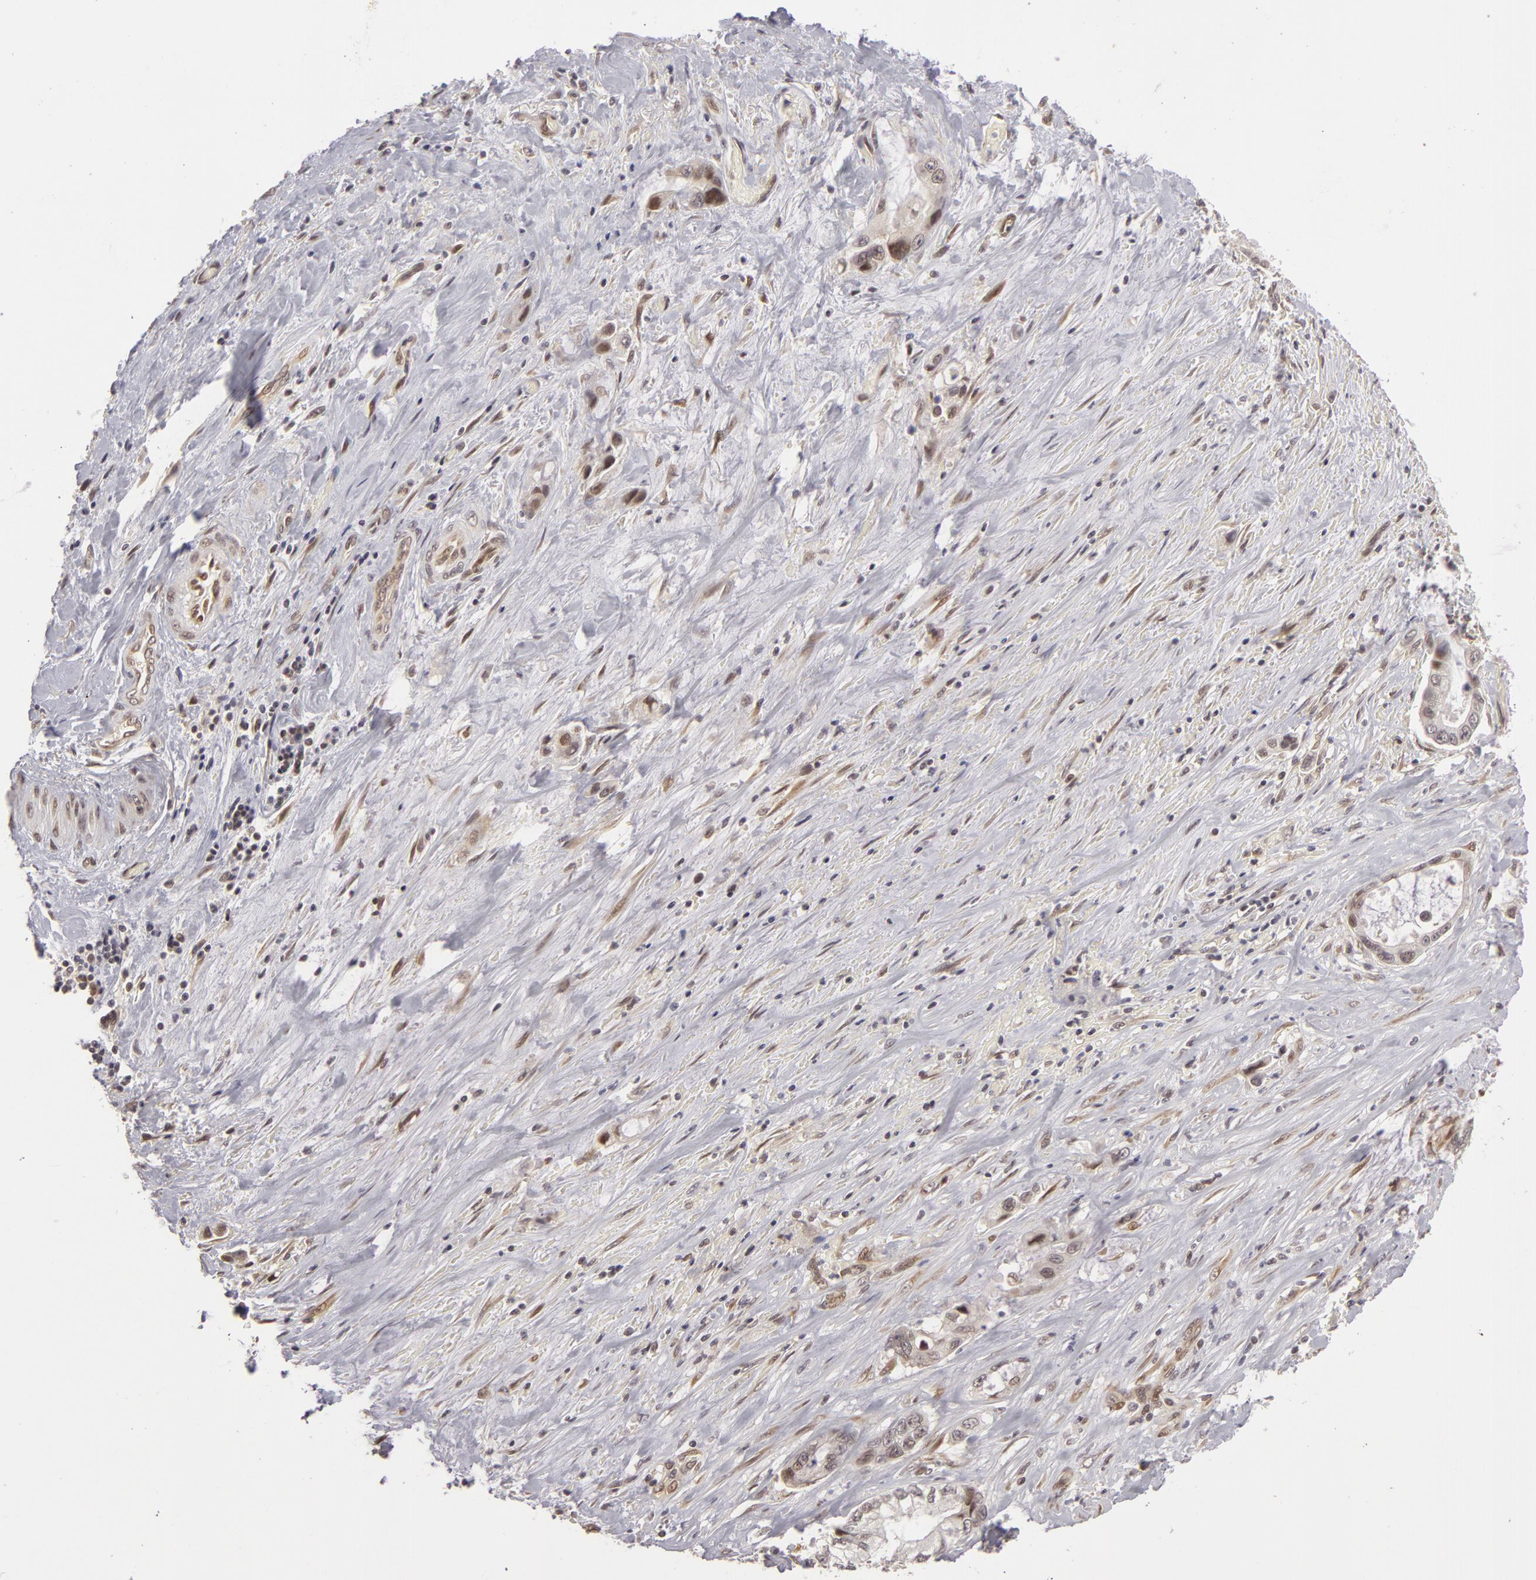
{"staining": {"intensity": "moderate", "quantity": "<25%", "location": "nuclear"}, "tissue": "pancreatic cancer", "cell_type": "Tumor cells", "image_type": "cancer", "snomed": [{"axis": "morphology", "description": "Adenocarcinoma, NOS"}, {"axis": "topography", "description": "Pancreas"}, {"axis": "topography", "description": "Stomach, upper"}], "caption": "High-power microscopy captured an IHC micrograph of adenocarcinoma (pancreatic), revealing moderate nuclear expression in about <25% of tumor cells.", "gene": "ZNF133", "patient": {"sex": "male", "age": 77}}